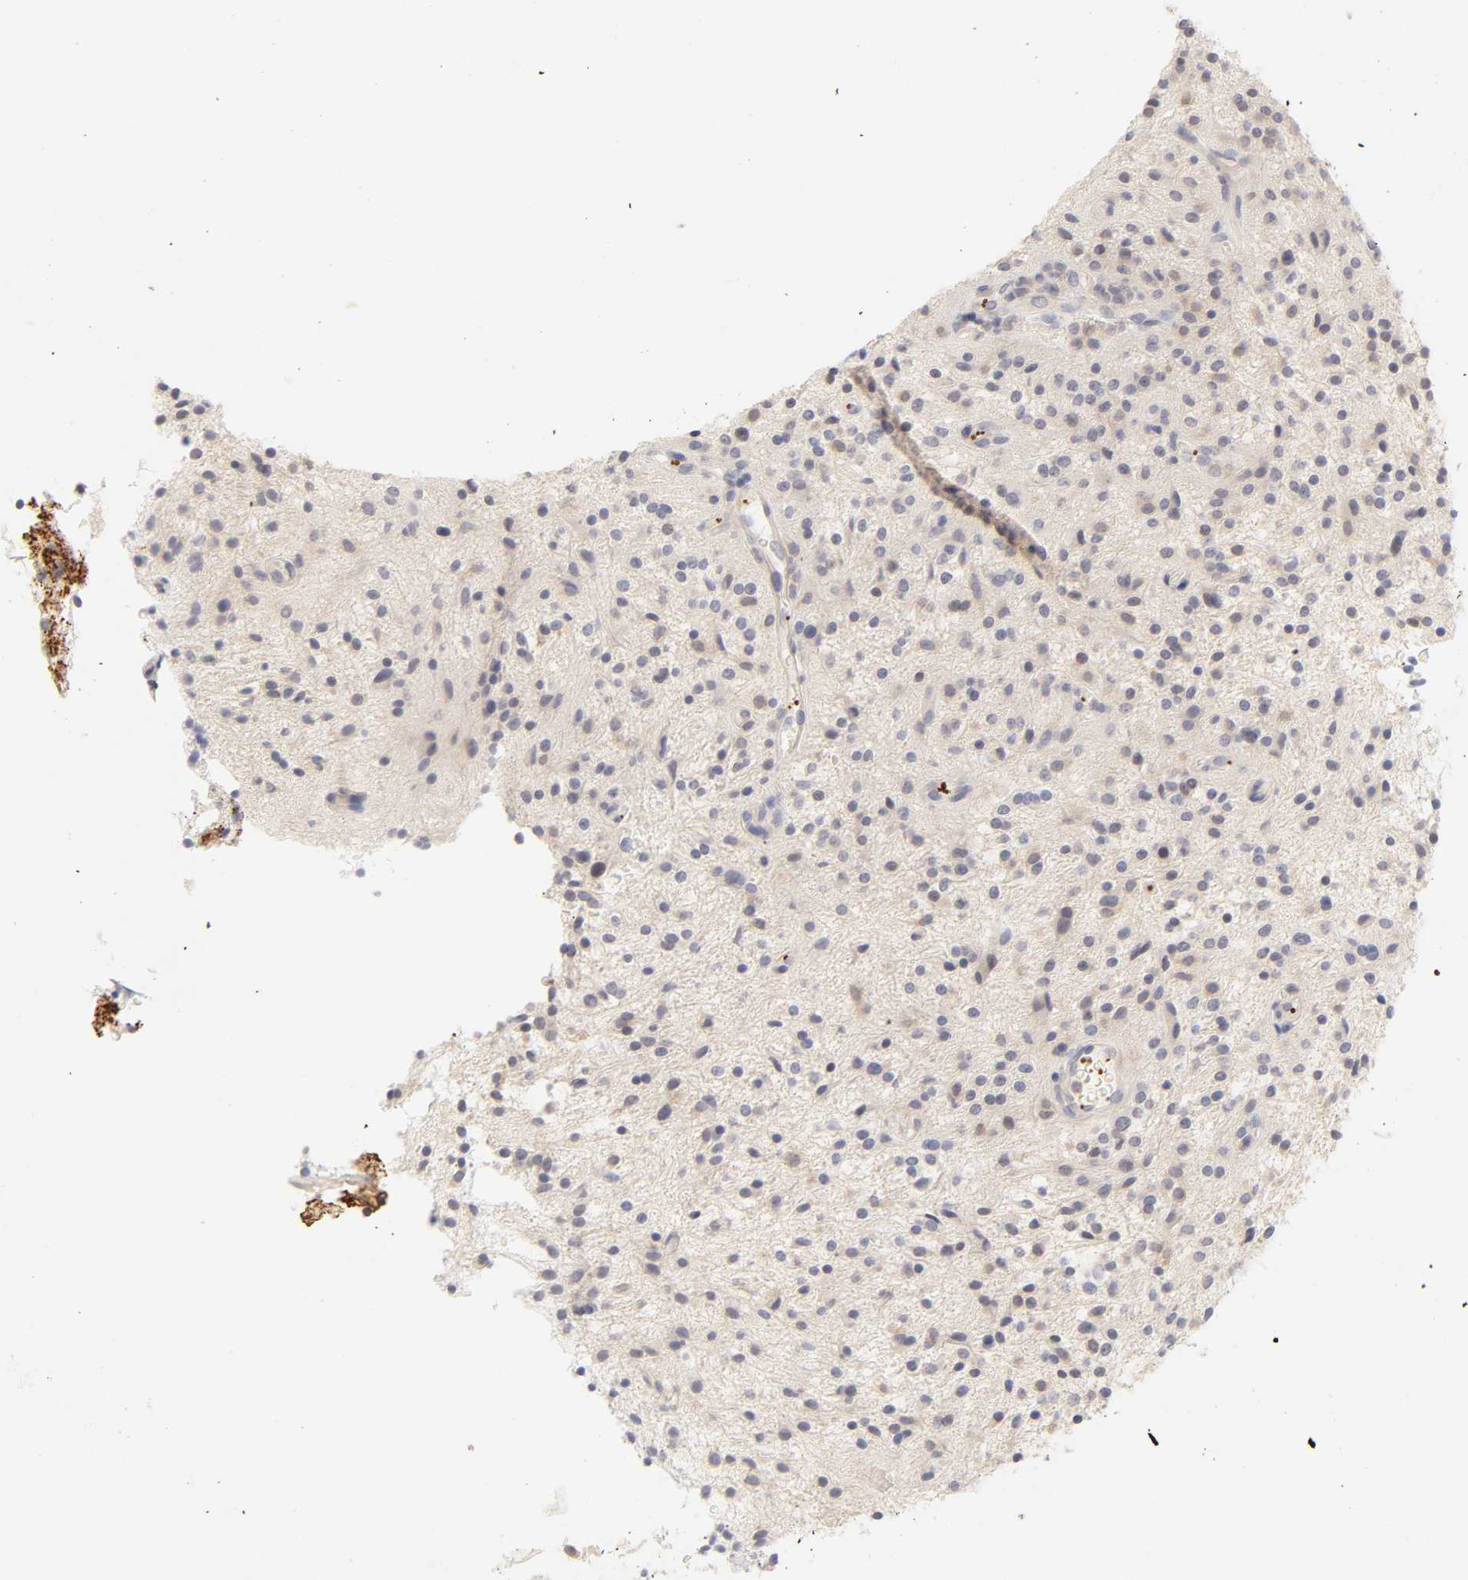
{"staining": {"intensity": "weak", "quantity": "25%-75%", "location": "cytoplasmic/membranous"}, "tissue": "glioma", "cell_type": "Tumor cells", "image_type": "cancer", "snomed": [{"axis": "morphology", "description": "Glioma, malignant, NOS"}, {"axis": "topography", "description": "Cerebellum"}], "caption": "IHC image of neoplastic tissue: glioma stained using immunohistochemistry (IHC) demonstrates low levels of weak protein expression localized specifically in the cytoplasmic/membranous of tumor cells, appearing as a cytoplasmic/membranous brown color.", "gene": "CYP4B1", "patient": {"sex": "female", "age": 10}}